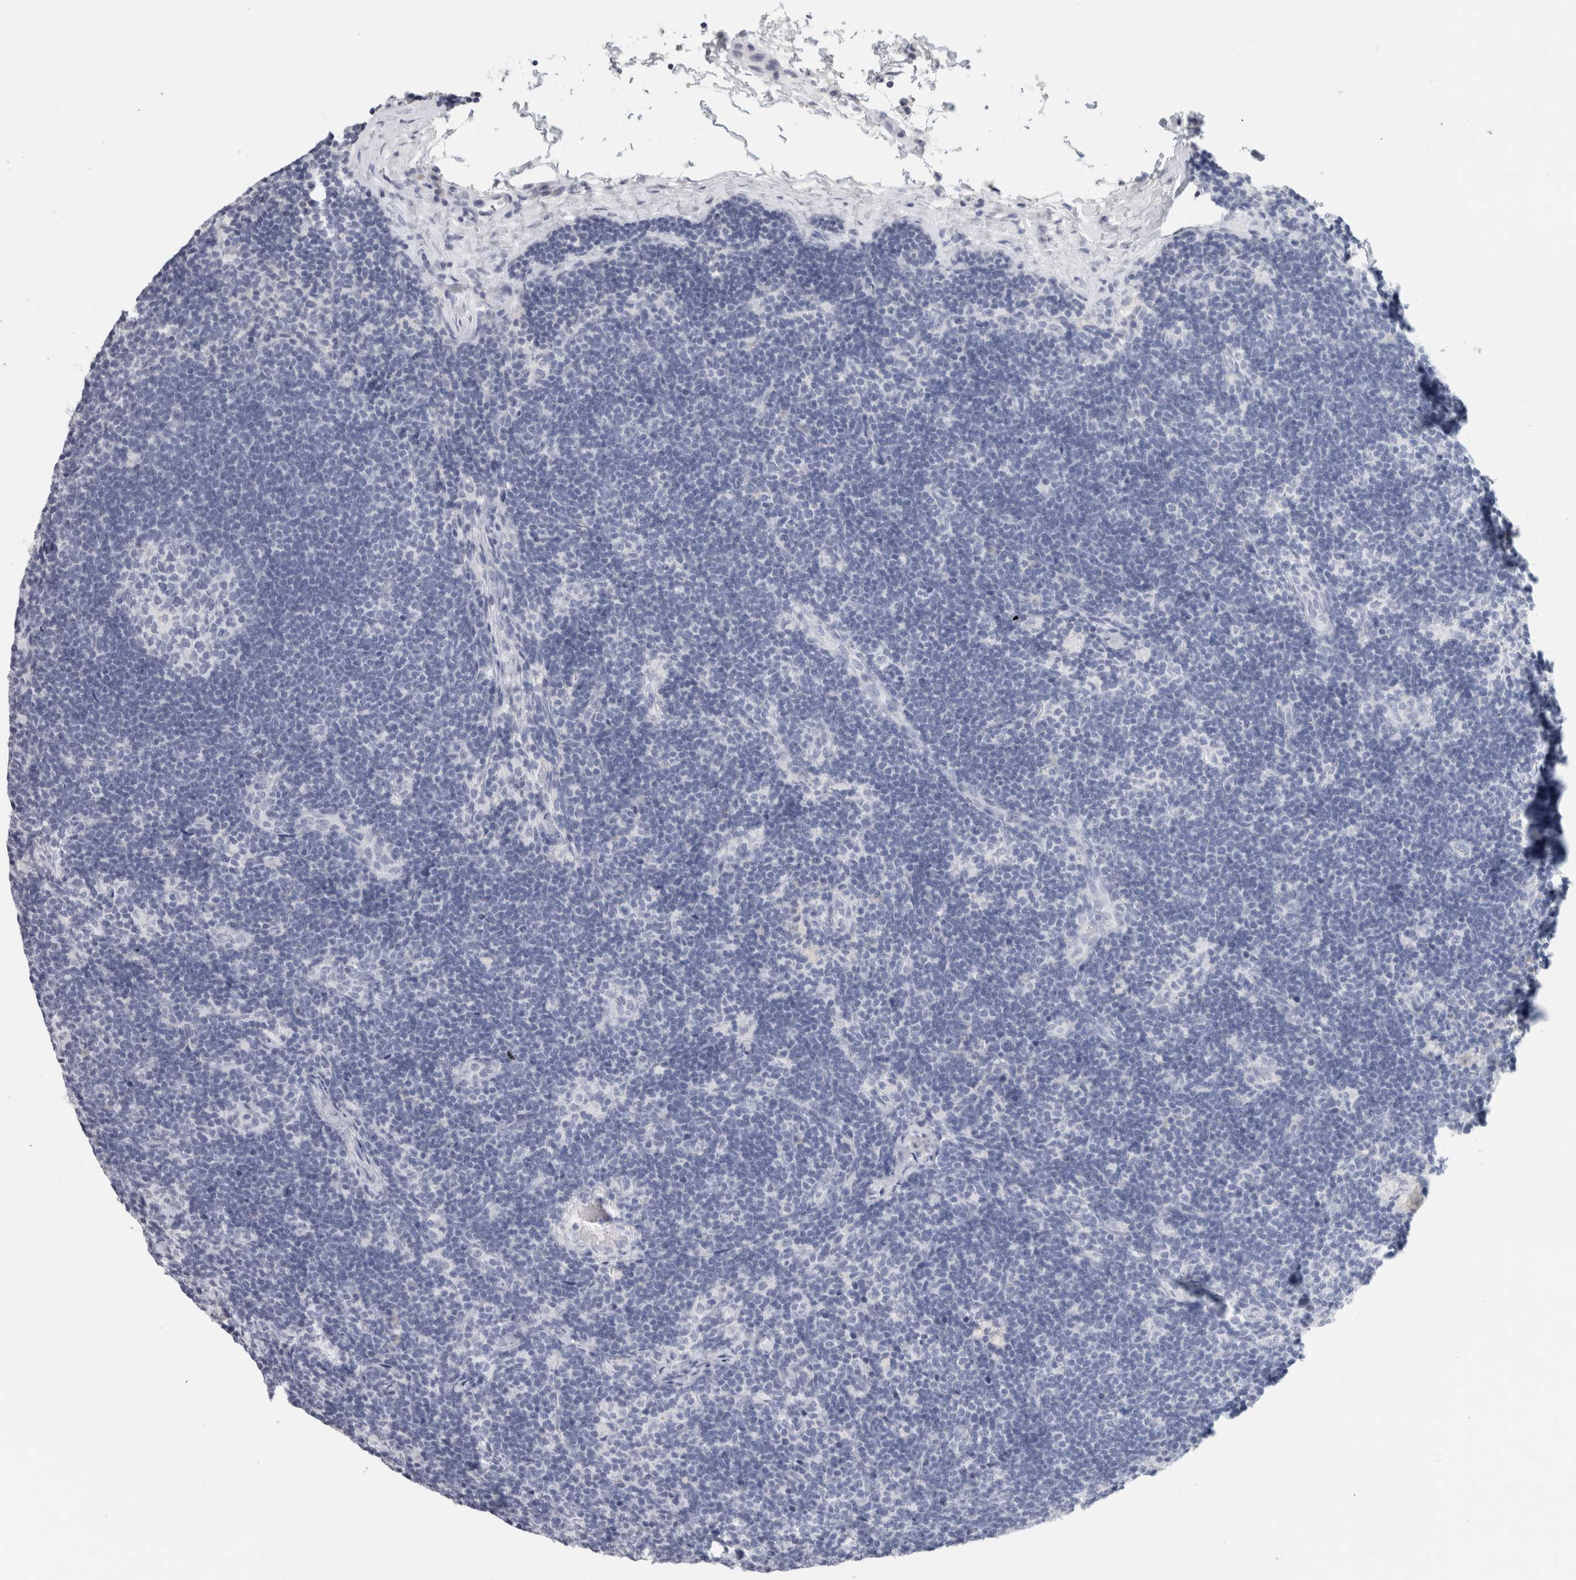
{"staining": {"intensity": "negative", "quantity": "none", "location": "none"}, "tissue": "lymph node", "cell_type": "Germinal center cells", "image_type": "normal", "snomed": [{"axis": "morphology", "description": "Normal tissue, NOS"}, {"axis": "topography", "description": "Lymph node"}], "caption": "This is an immunohistochemistry image of normal lymph node. There is no staining in germinal center cells.", "gene": "TSPAN8", "patient": {"sex": "female", "age": 22}}